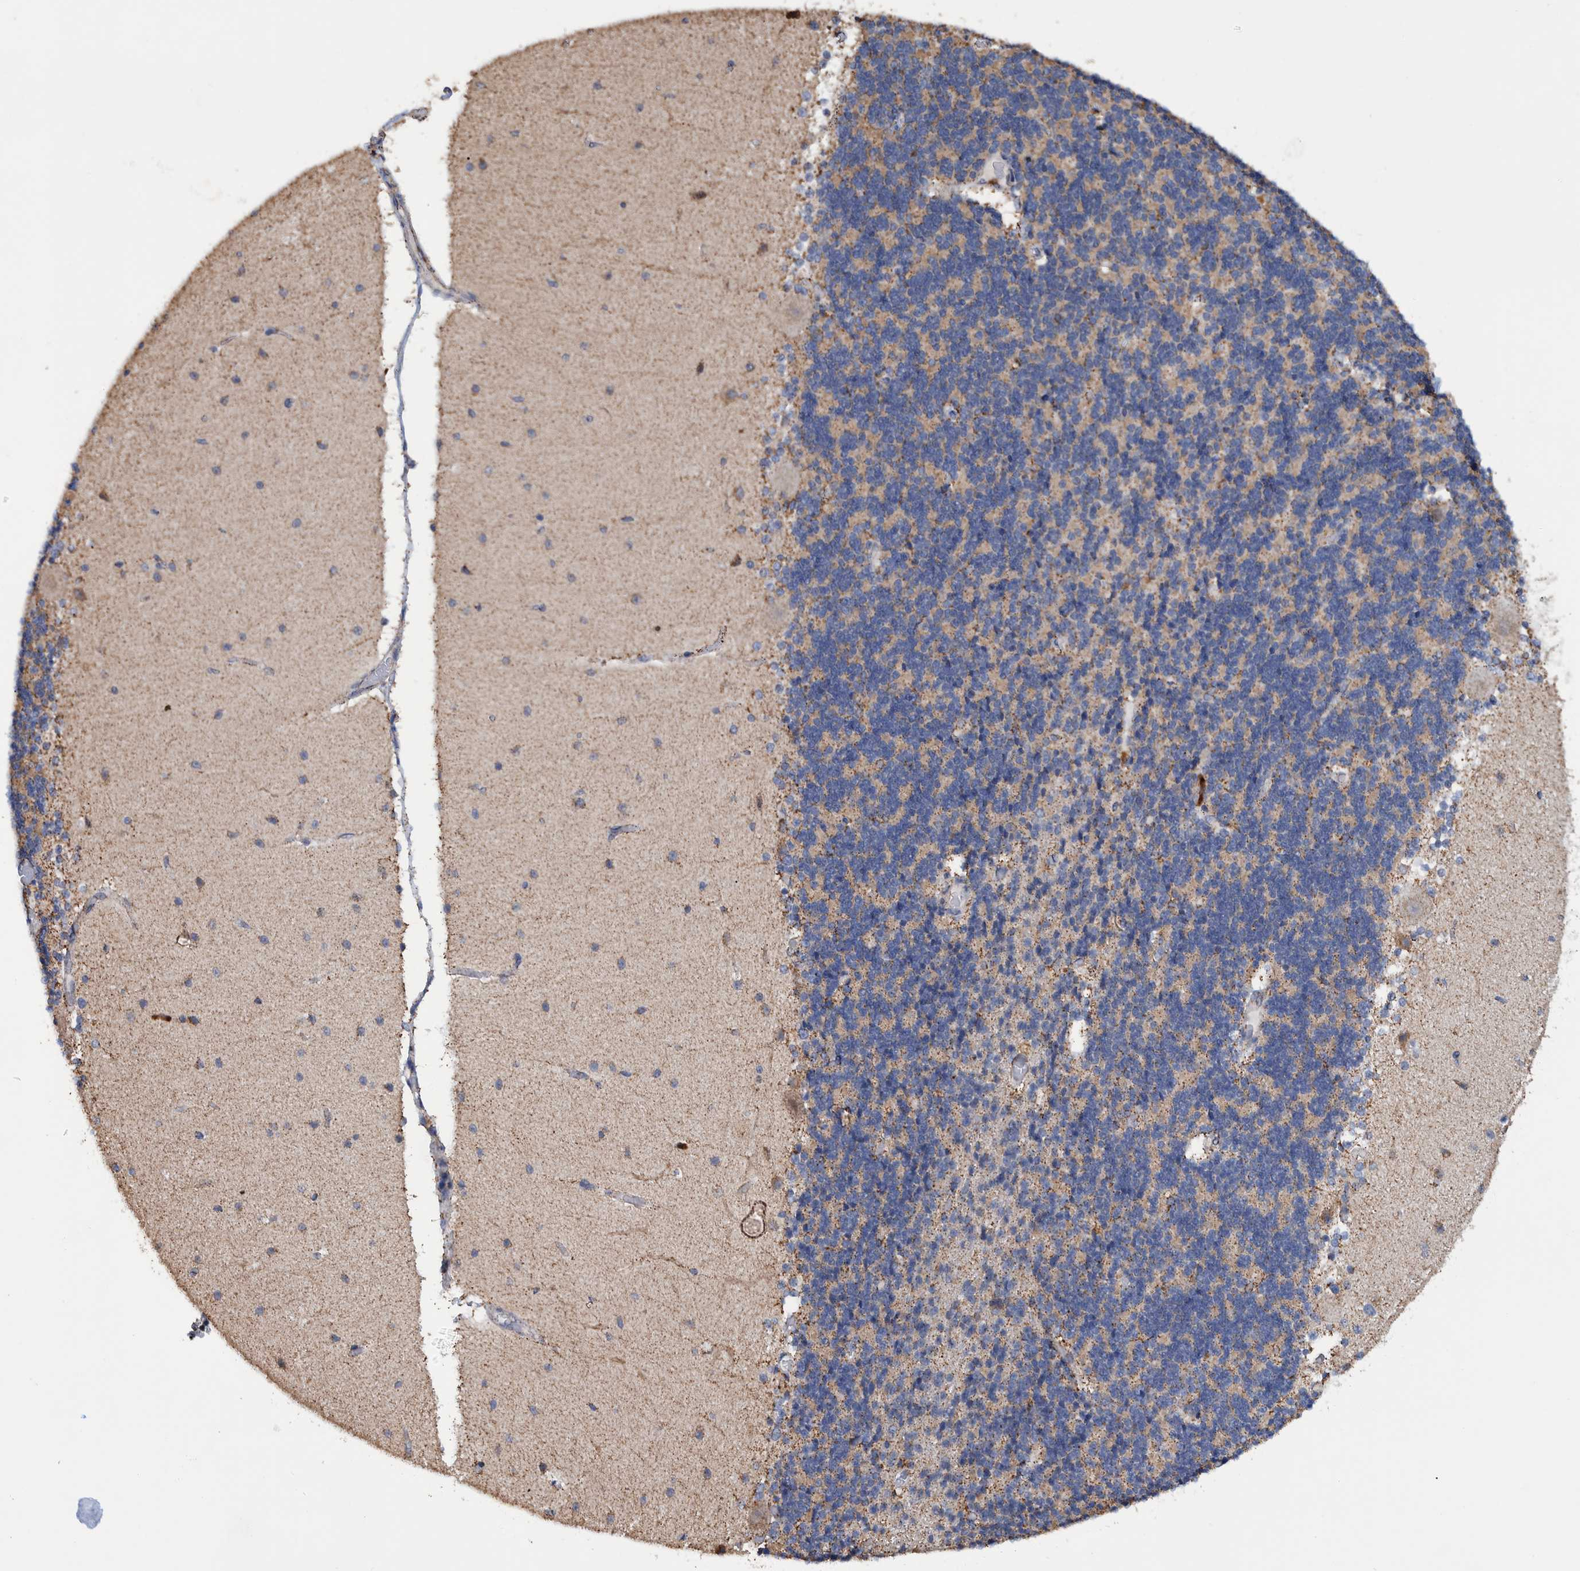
{"staining": {"intensity": "weak", "quantity": "25%-75%", "location": "cytoplasmic/membranous"}, "tissue": "cerebellum", "cell_type": "Cells in granular layer", "image_type": "normal", "snomed": [{"axis": "morphology", "description": "Normal tissue, NOS"}, {"axis": "topography", "description": "Cerebellum"}], "caption": "Cerebellum stained with immunohistochemistry (IHC) reveals weak cytoplasmic/membranous positivity in approximately 25%-75% of cells in granular layer.", "gene": "DECR1", "patient": {"sex": "female", "age": 54}}